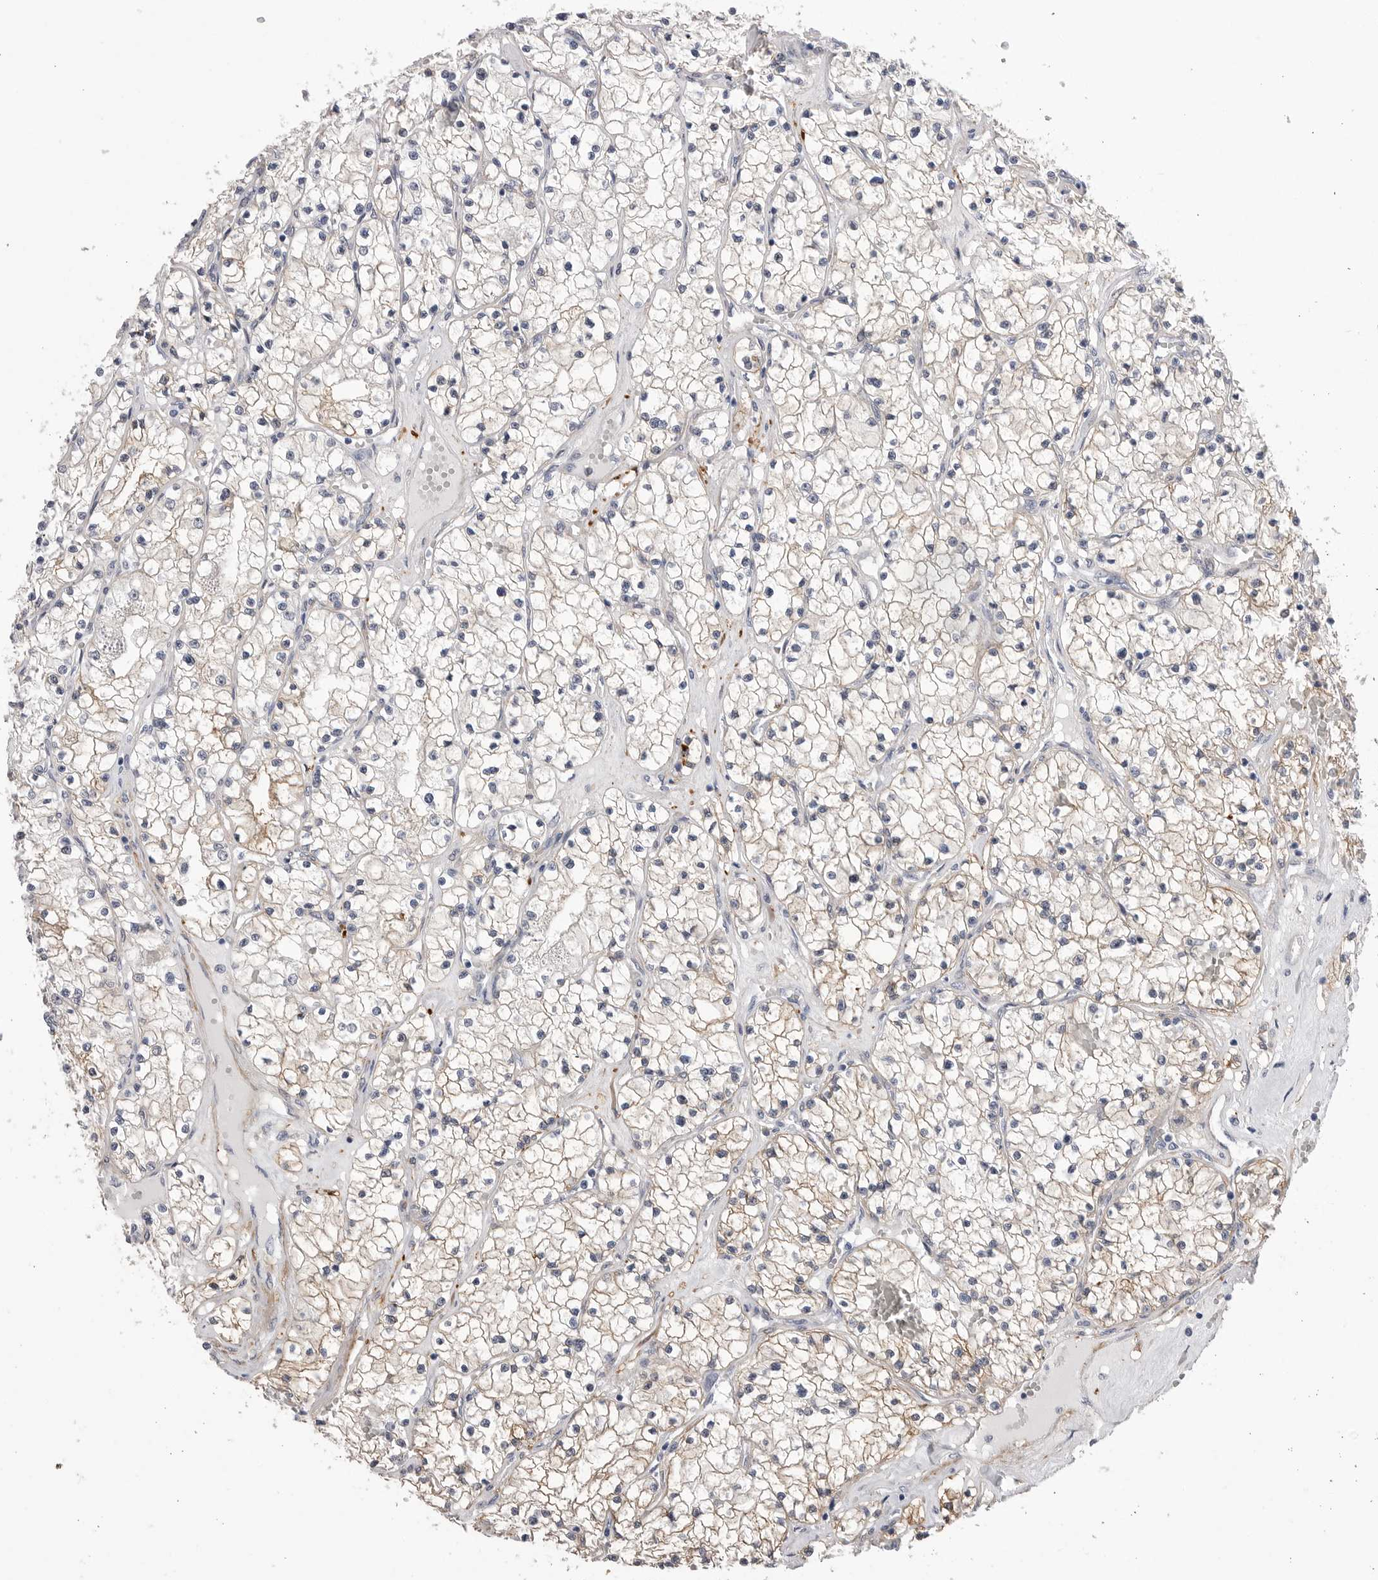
{"staining": {"intensity": "moderate", "quantity": "25%-75%", "location": "cytoplasmic/membranous"}, "tissue": "renal cancer", "cell_type": "Tumor cells", "image_type": "cancer", "snomed": [{"axis": "morphology", "description": "Normal tissue, NOS"}, {"axis": "morphology", "description": "Adenocarcinoma, NOS"}, {"axis": "topography", "description": "Kidney"}], "caption": "A medium amount of moderate cytoplasmic/membranous staining is identified in approximately 25%-75% of tumor cells in renal cancer (adenocarcinoma) tissue. (DAB (3,3'-diaminobenzidine) IHC with brightfield microscopy, high magnification).", "gene": "AKAP12", "patient": {"sex": "male", "age": 68}}